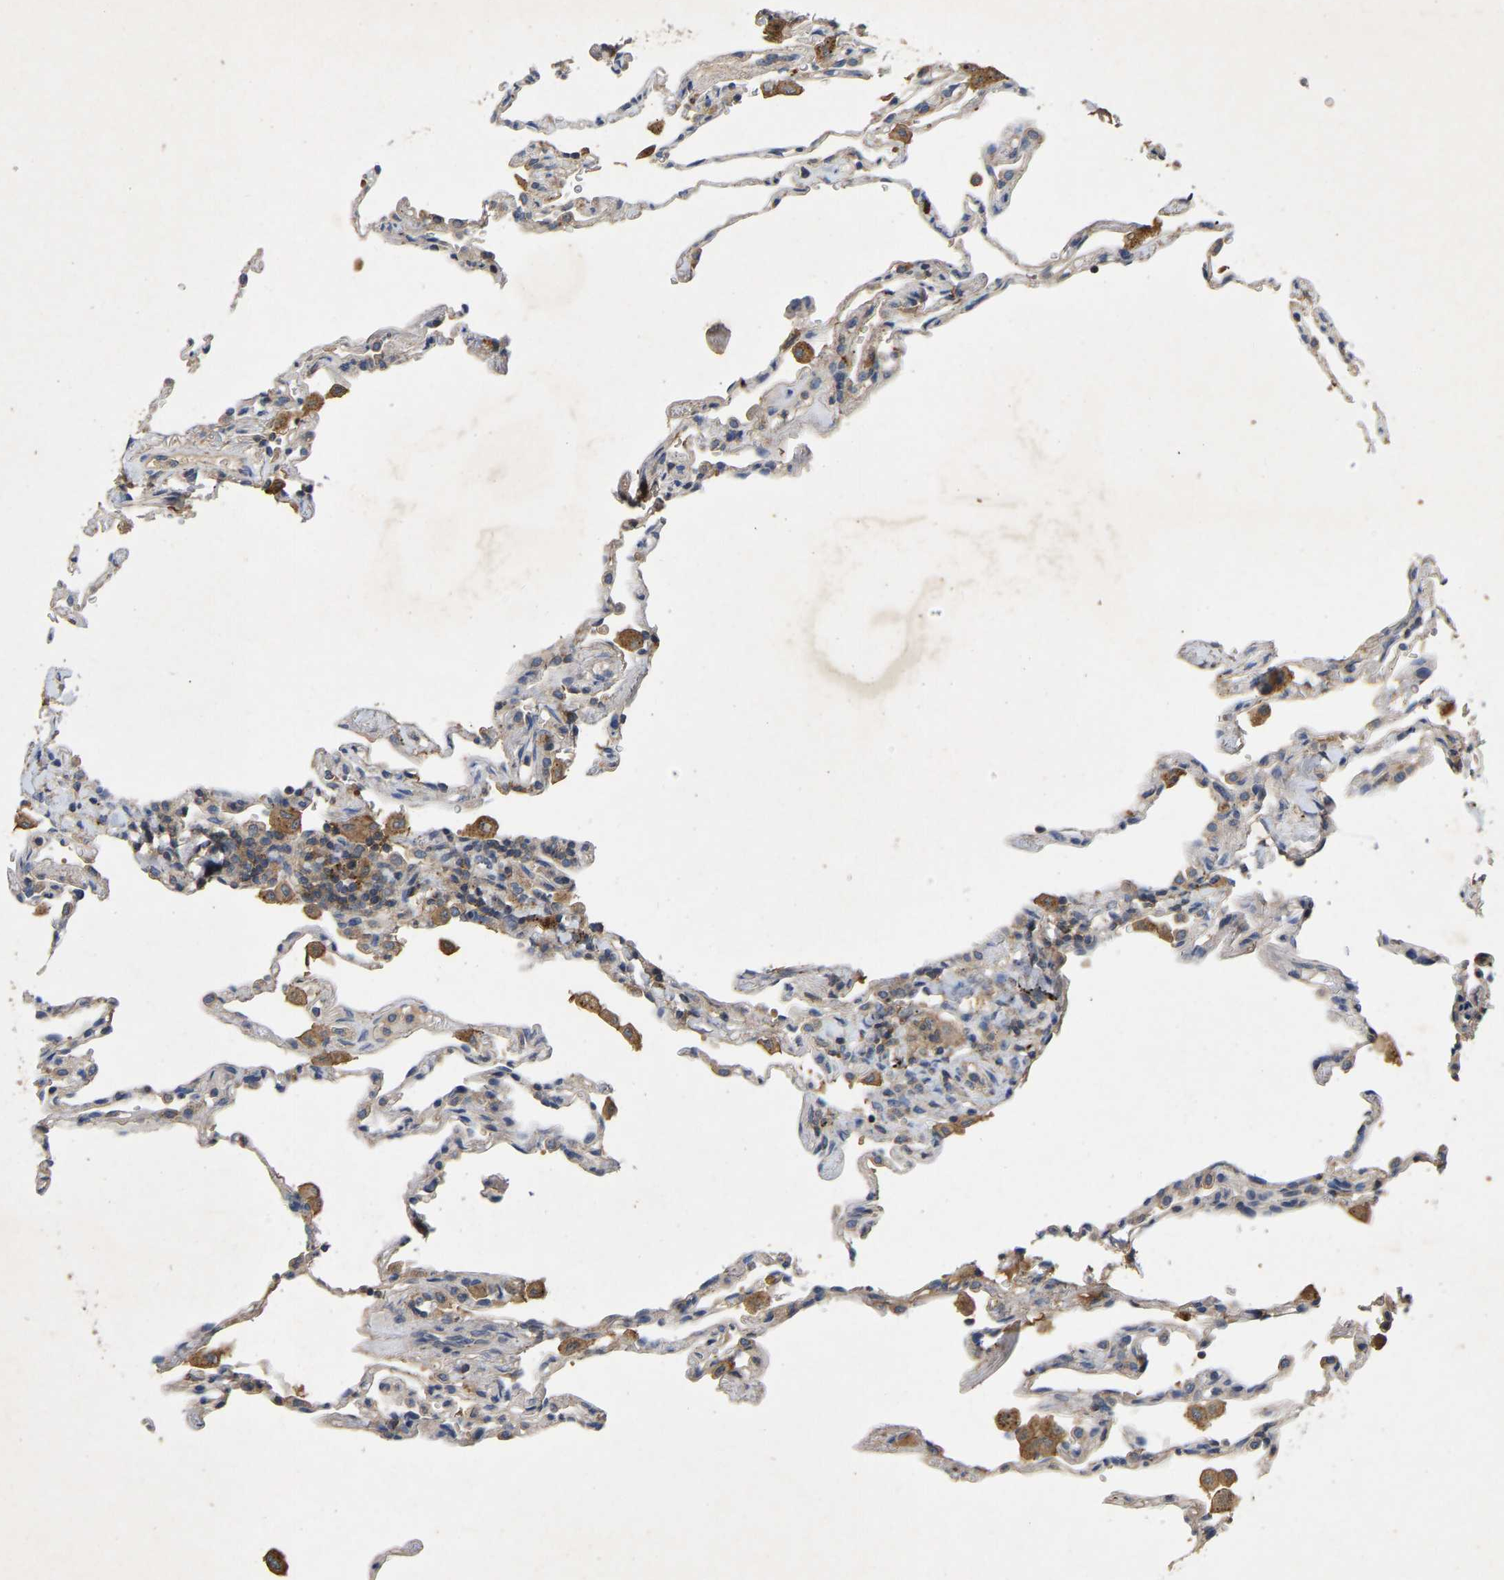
{"staining": {"intensity": "weak", "quantity": "<25%", "location": "cytoplasmic/membranous"}, "tissue": "lung", "cell_type": "Alveolar cells", "image_type": "normal", "snomed": [{"axis": "morphology", "description": "Normal tissue, NOS"}, {"axis": "topography", "description": "Lung"}], "caption": "Immunohistochemistry (IHC) image of unremarkable lung: lung stained with DAB shows no significant protein positivity in alveolar cells. (Immunohistochemistry, brightfield microscopy, high magnification).", "gene": "LPAR2", "patient": {"sex": "male", "age": 59}}